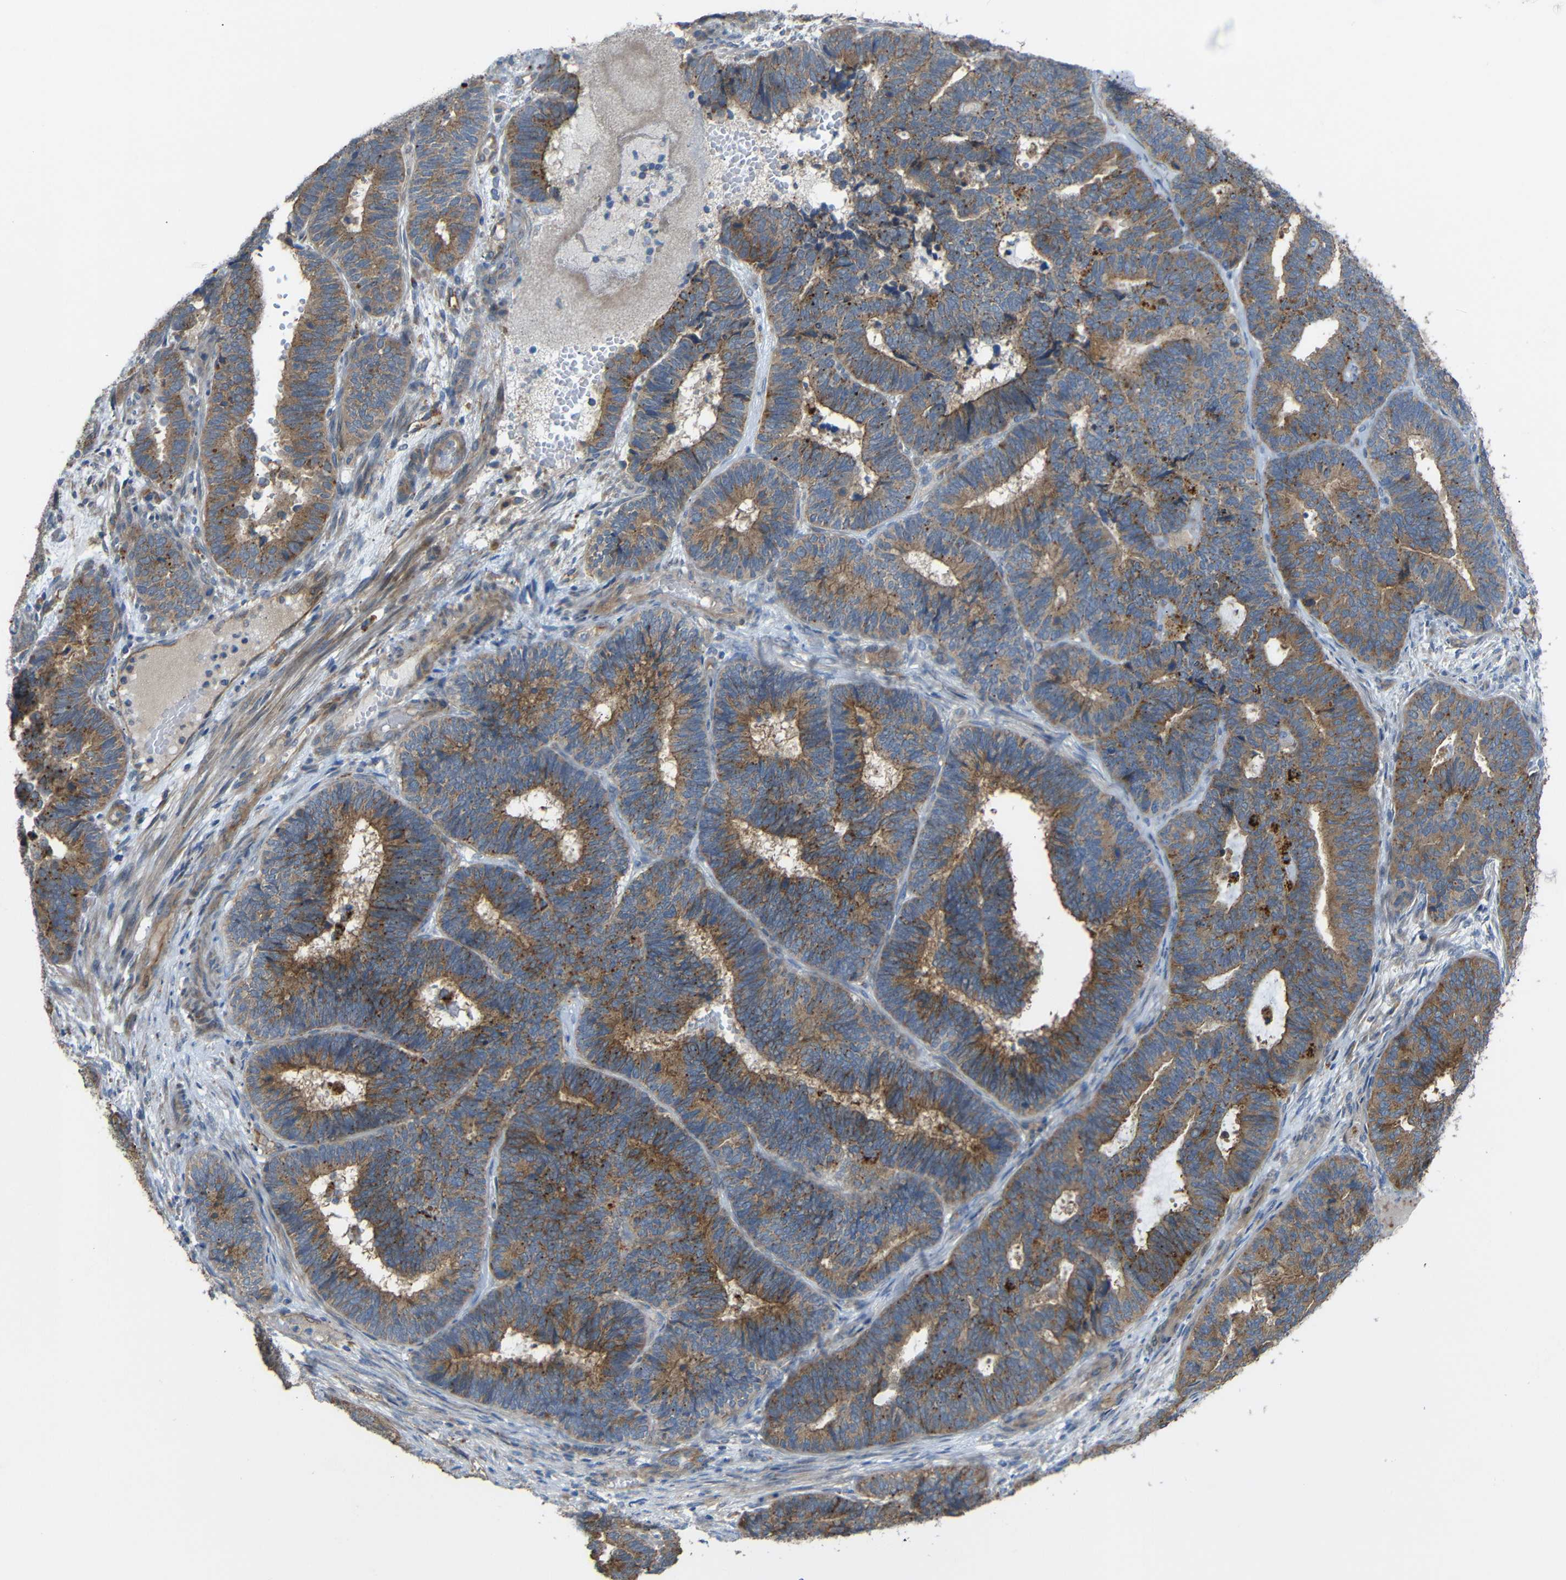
{"staining": {"intensity": "moderate", "quantity": ">75%", "location": "cytoplasmic/membranous"}, "tissue": "endometrial cancer", "cell_type": "Tumor cells", "image_type": "cancer", "snomed": [{"axis": "morphology", "description": "Adenocarcinoma, NOS"}, {"axis": "topography", "description": "Endometrium"}], "caption": "Protein expression analysis of human endometrial cancer reveals moderate cytoplasmic/membranous staining in about >75% of tumor cells.", "gene": "SYPL1", "patient": {"sex": "female", "age": 70}}